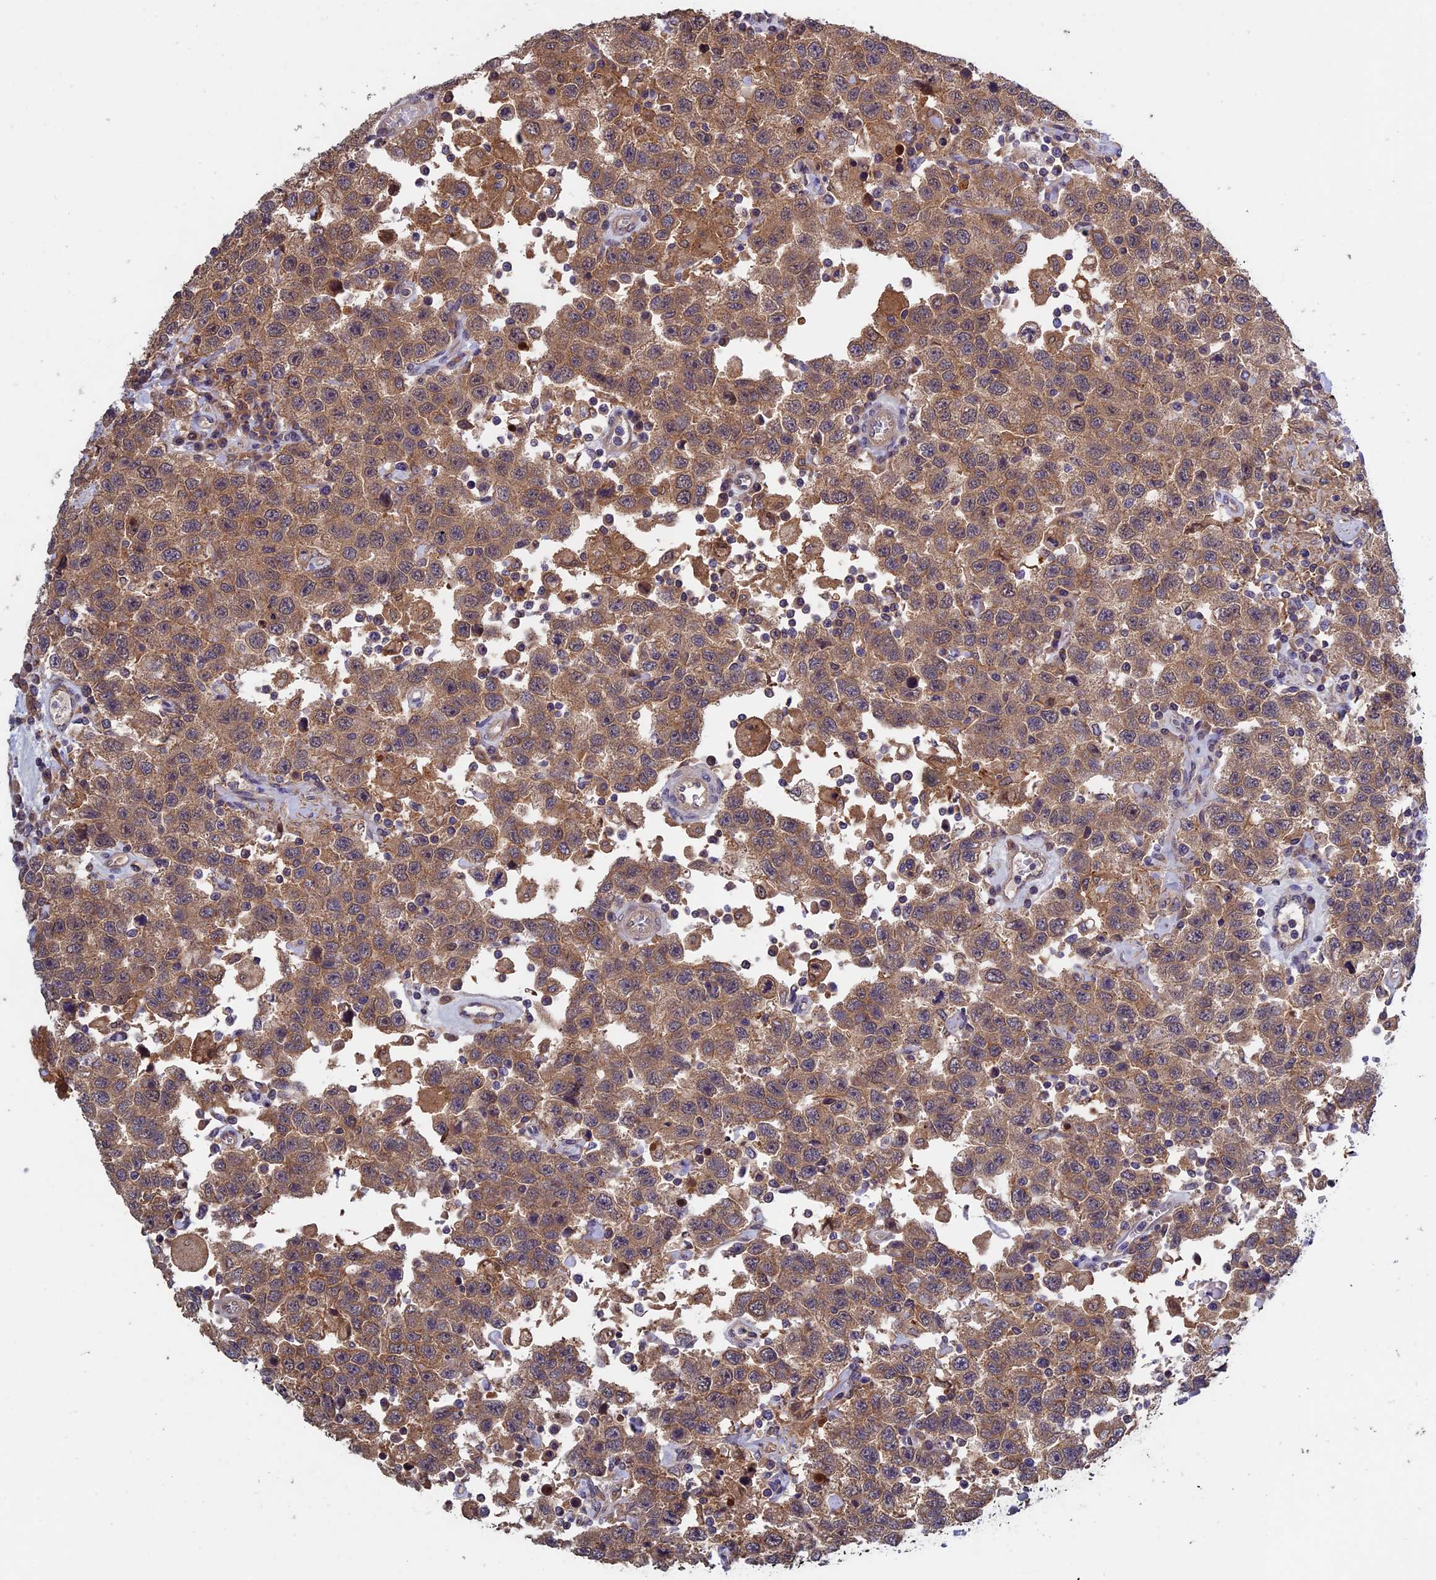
{"staining": {"intensity": "moderate", "quantity": ">75%", "location": "cytoplasmic/membranous"}, "tissue": "testis cancer", "cell_type": "Tumor cells", "image_type": "cancer", "snomed": [{"axis": "morphology", "description": "Seminoma, NOS"}, {"axis": "topography", "description": "Testis"}], "caption": "Immunohistochemical staining of seminoma (testis) demonstrates medium levels of moderate cytoplasmic/membranous protein expression in approximately >75% of tumor cells. The staining was performed using DAB (3,3'-diaminobenzidine) to visualize the protein expression in brown, while the nuclei were stained in blue with hematoxylin (Magnification: 20x).", "gene": "LCMT1", "patient": {"sex": "male", "age": 41}}